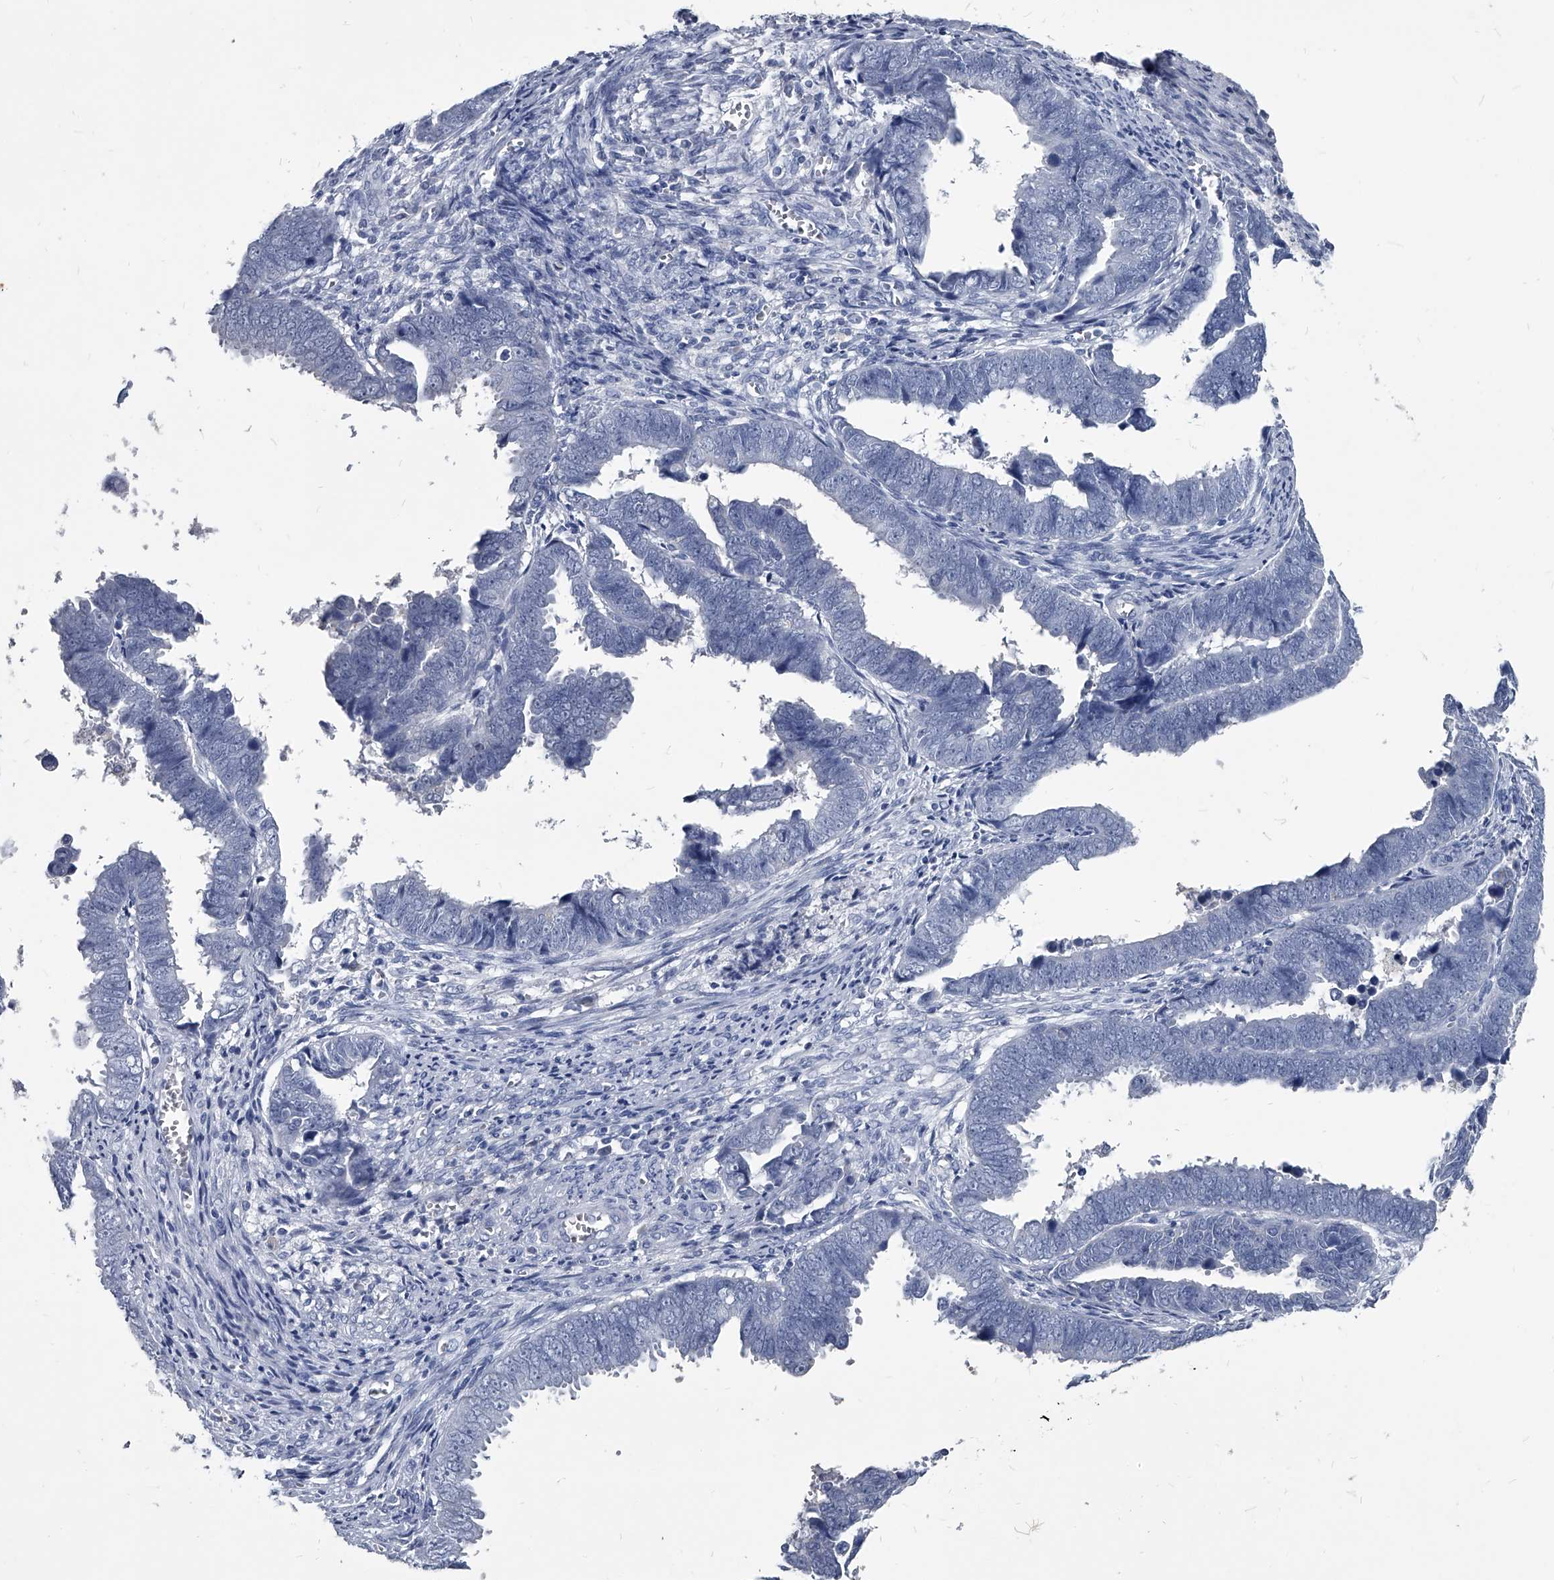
{"staining": {"intensity": "negative", "quantity": "none", "location": "none"}, "tissue": "endometrial cancer", "cell_type": "Tumor cells", "image_type": "cancer", "snomed": [{"axis": "morphology", "description": "Adenocarcinoma, NOS"}, {"axis": "topography", "description": "Endometrium"}], "caption": "The immunohistochemistry (IHC) image has no significant staining in tumor cells of endometrial cancer (adenocarcinoma) tissue.", "gene": "BCAS1", "patient": {"sex": "female", "age": 75}}